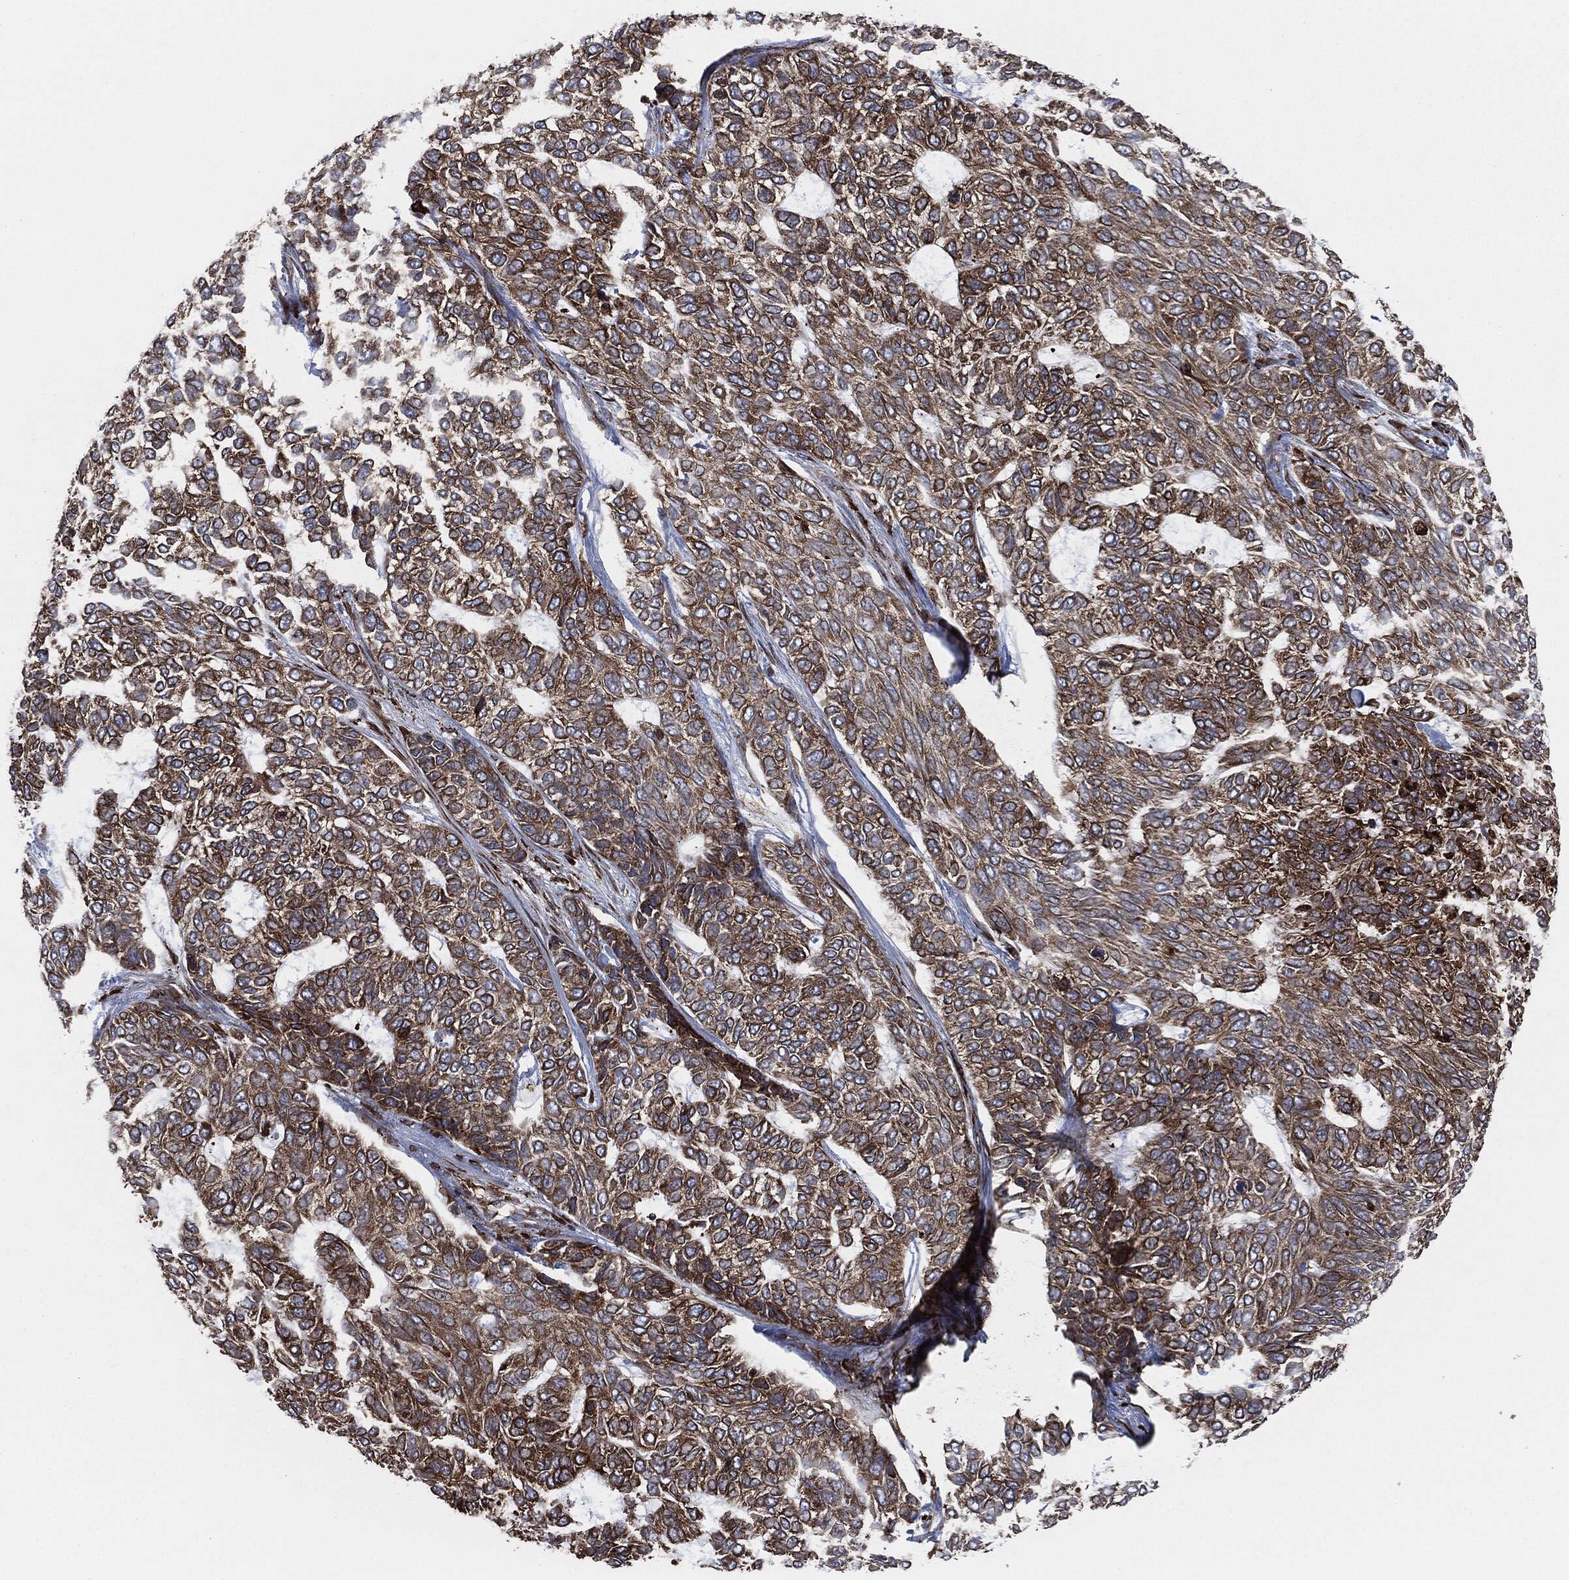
{"staining": {"intensity": "strong", "quantity": ">75%", "location": "cytoplasmic/membranous"}, "tissue": "skin cancer", "cell_type": "Tumor cells", "image_type": "cancer", "snomed": [{"axis": "morphology", "description": "Basal cell carcinoma"}, {"axis": "topography", "description": "Skin"}], "caption": "High-magnification brightfield microscopy of skin cancer (basal cell carcinoma) stained with DAB (3,3'-diaminobenzidine) (brown) and counterstained with hematoxylin (blue). tumor cells exhibit strong cytoplasmic/membranous expression is appreciated in approximately>75% of cells.", "gene": "CALR", "patient": {"sex": "female", "age": 65}}